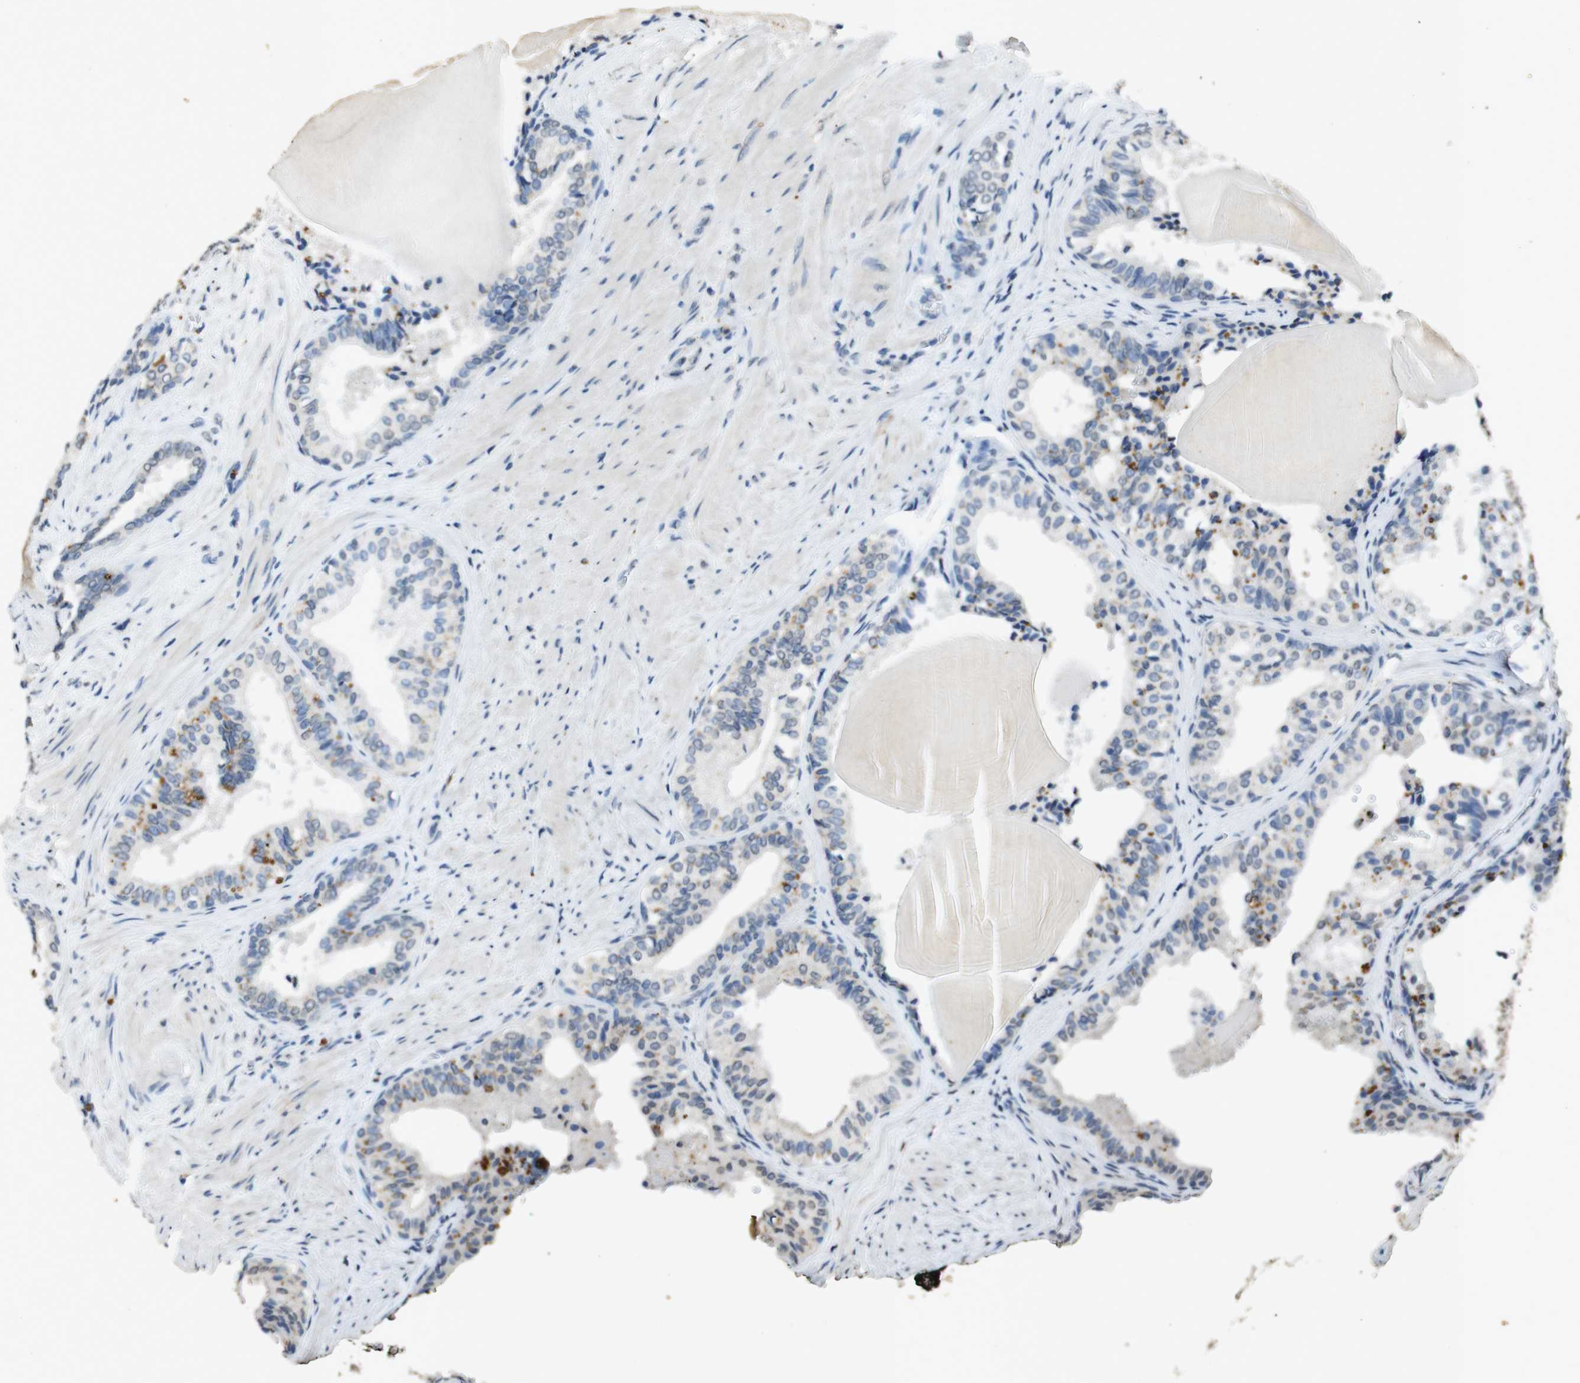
{"staining": {"intensity": "negative", "quantity": "none", "location": "none"}, "tissue": "prostate cancer", "cell_type": "Tumor cells", "image_type": "cancer", "snomed": [{"axis": "morphology", "description": "Adenocarcinoma, Low grade"}, {"axis": "topography", "description": "Prostate"}], "caption": "This is a image of immunohistochemistry (IHC) staining of low-grade adenocarcinoma (prostate), which shows no staining in tumor cells.", "gene": "STBD1", "patient": {"sex": "male", "age": 60}}